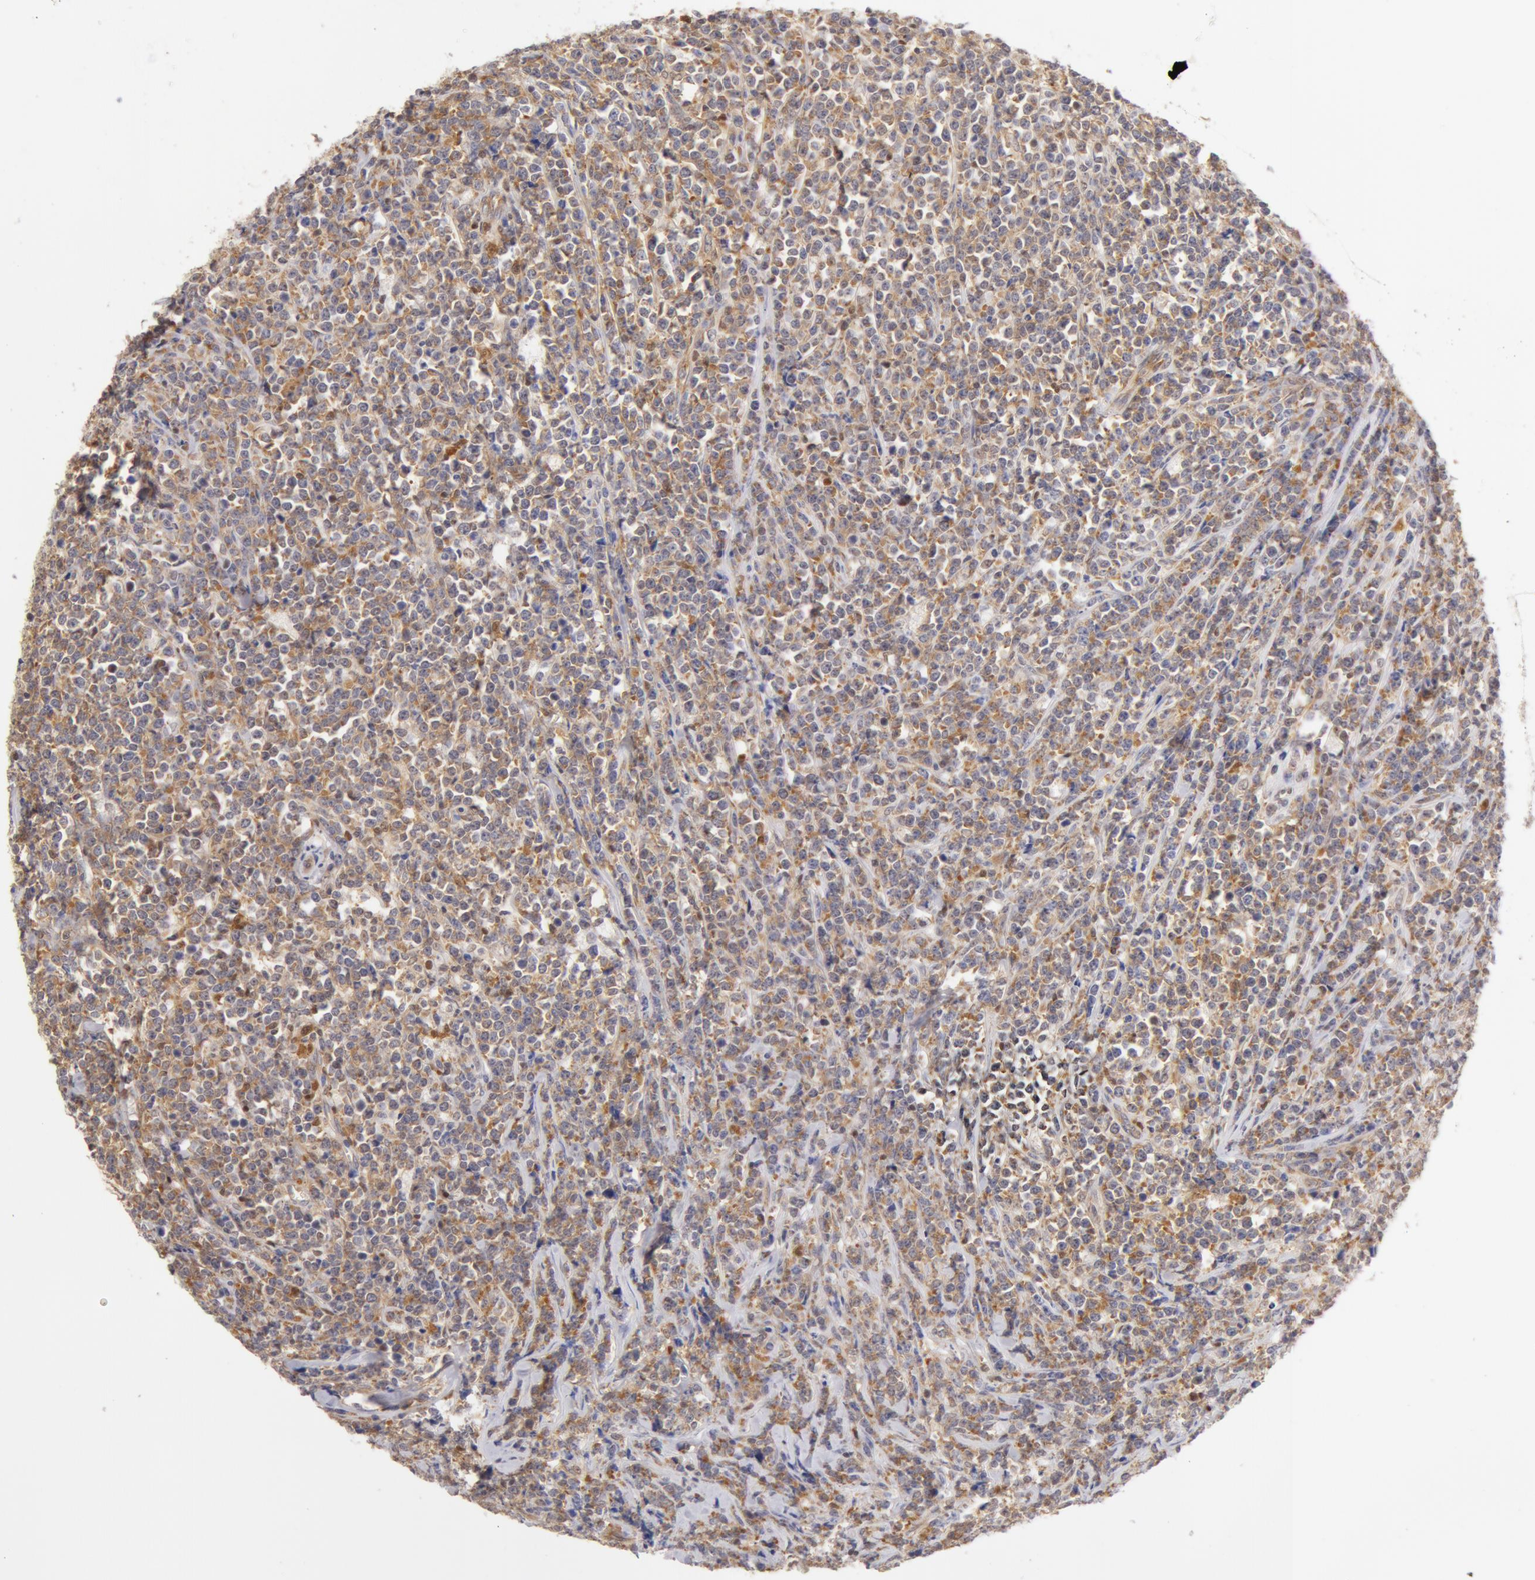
{"staining": {"intensity": "negative", "quantity": "none", "location": "none"}, "tissue": "lymphoma", "cell_type": "Tumor cells", "image_type": "cancer", "snomed": [{"axis": "morphology", "description": "Malignant lymphoma, non-Hodgkin's type, High grade"}, {"axis": "topography", "description": "Small intestine"}, {"axis": "topography", "description": "Colon"}], "caption": "An image of human high-grade malignant lymphoma, non-Hodgkin's type is negative for staining in tumor cells.", "gene": "DDX3Y", "patient": {"sex": "male", "age": 8}}